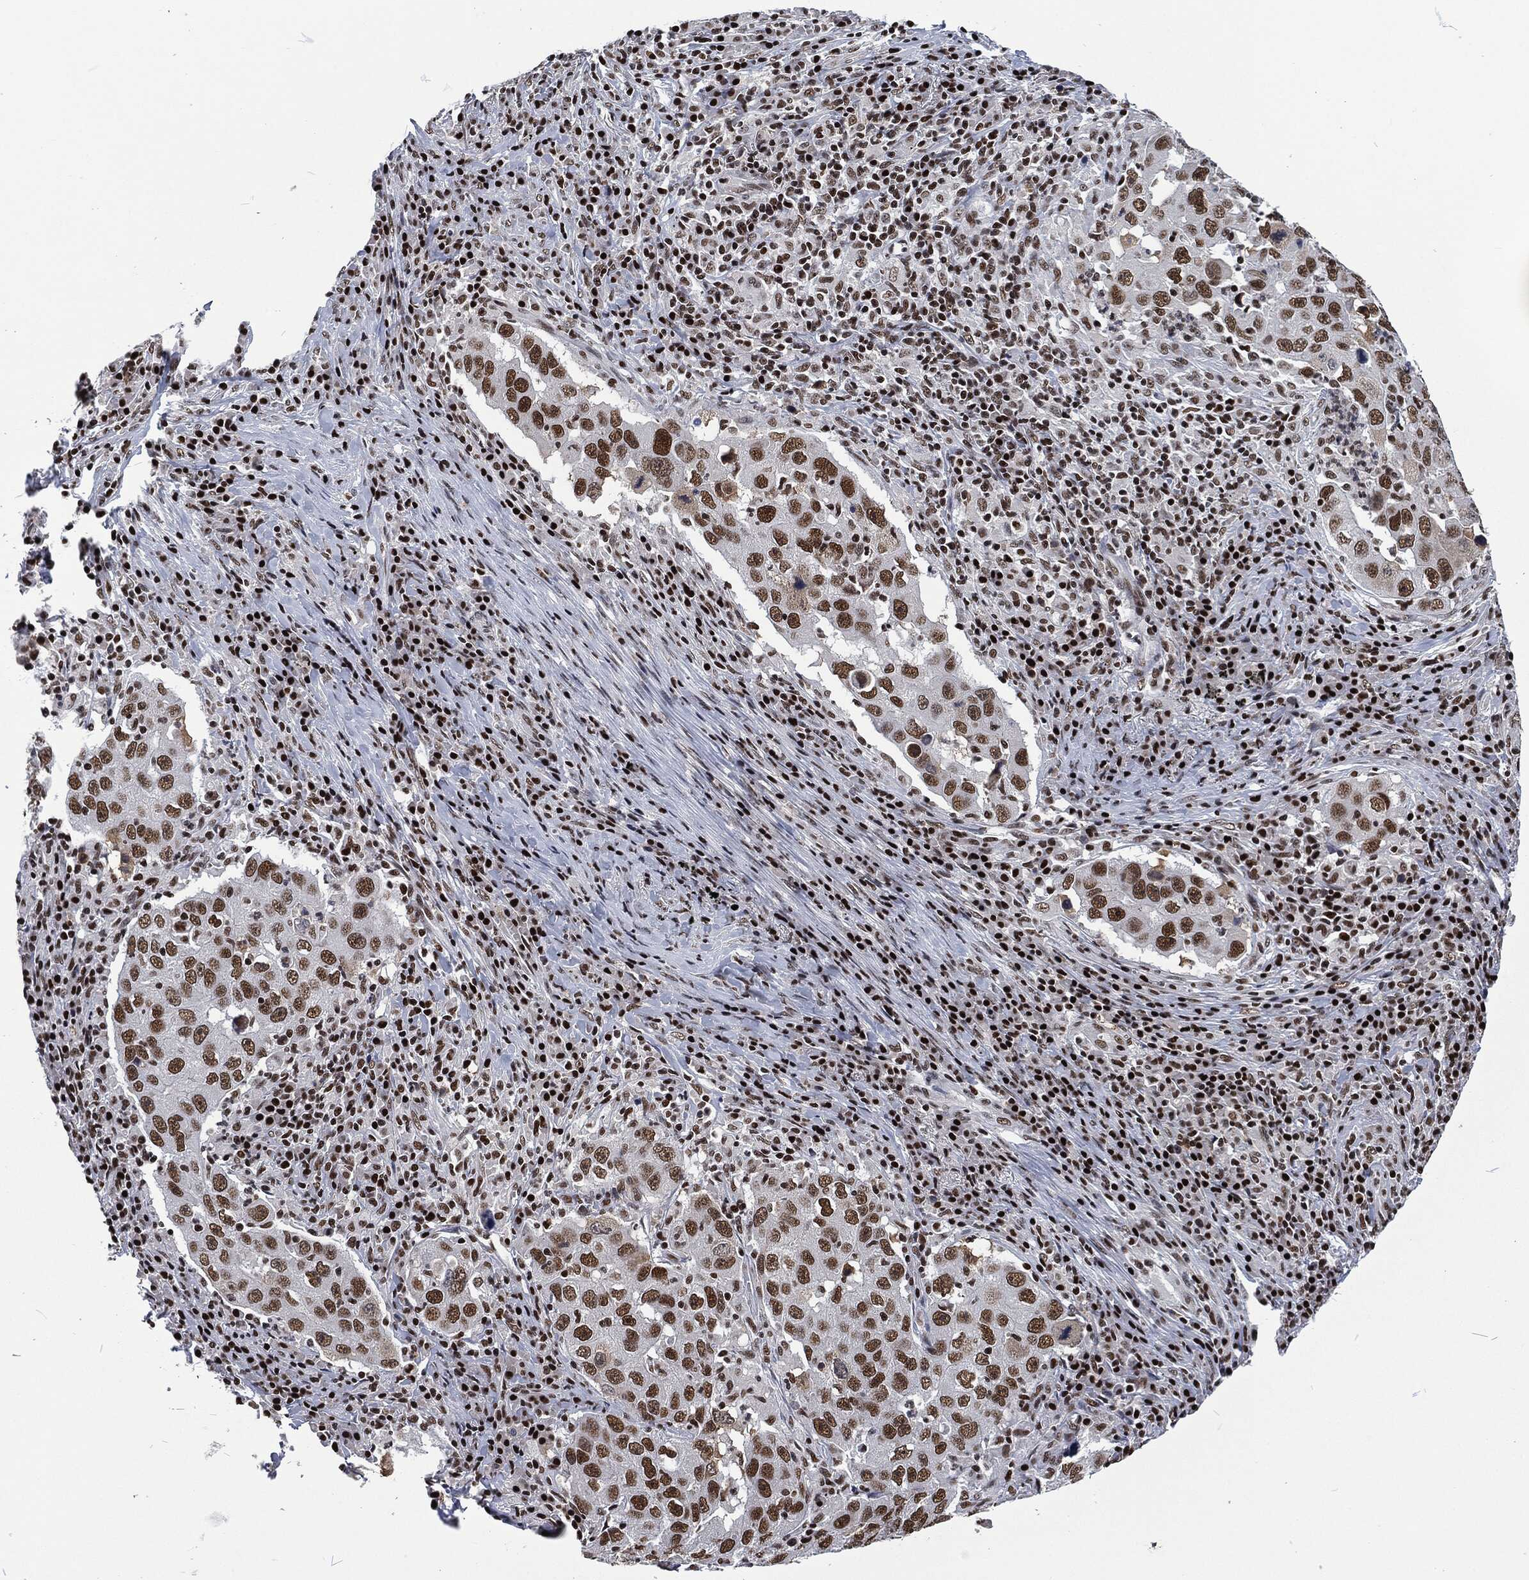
{"staining": {"intensity": "strong", "quantity": "25%-75%", "location": "nuclear"}, "tissue": "lung cancer", "cell_type": "Tumor cells", "image_type": "cancer", "snomed": [{"axis": "morphology", "description": "Adenocarcinoma, NOS"}, {"axis": "topography", "description": "Lung"}], "caption": "Adenocarcinoma (lung) tissue demonstrates strong nuclear positivity in approximately 25%-75% of tumor cells", "gene": "DCPS", "patient": {"sex": "male", "age": 73}}